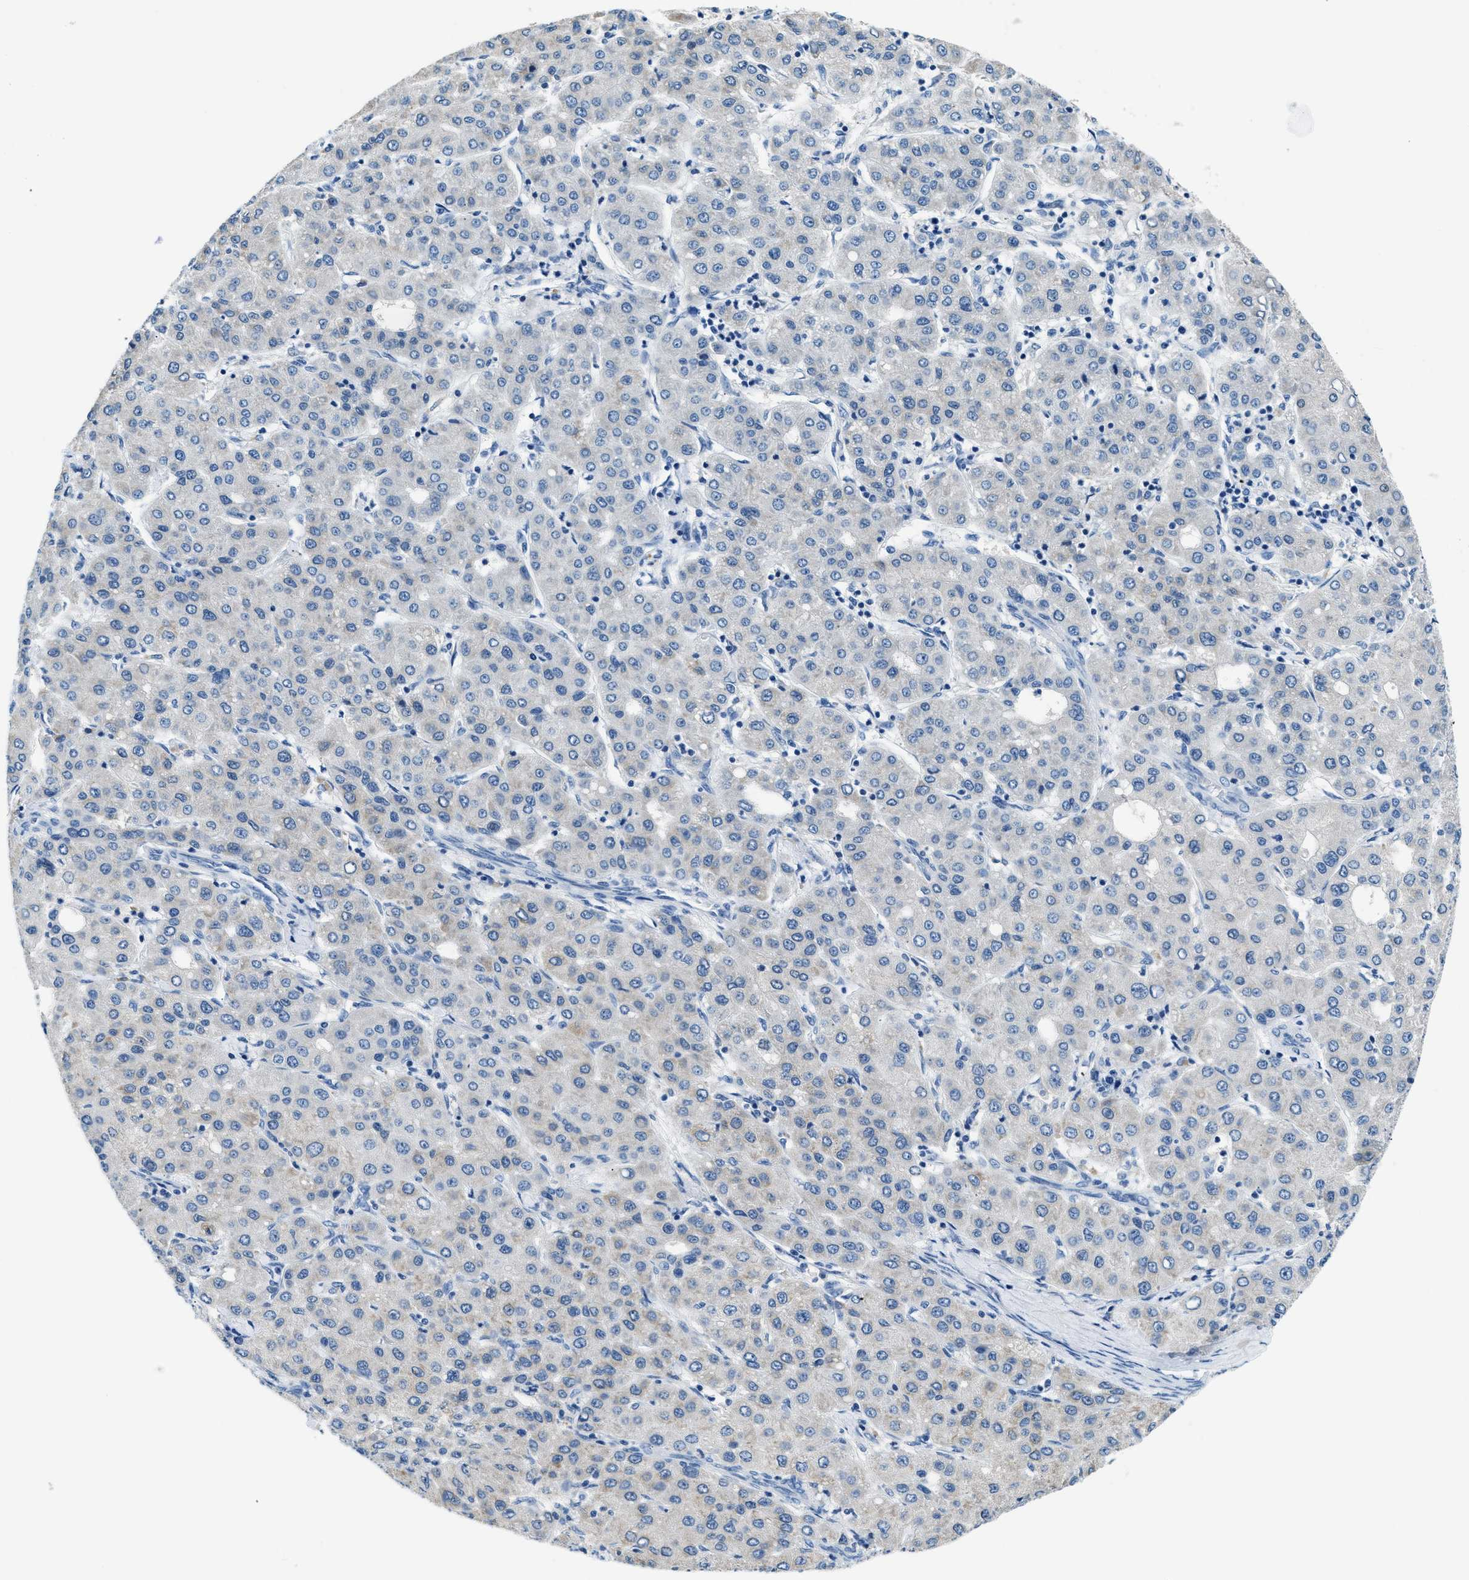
{"staining": {"intensity": "negative", "quantity": "none", "location": "none"}, "tissue": "liver cancer", "cell_type": "Tumor cells", "image_type": "cancer", "snomed": [{"axis": "morphology", "description": "Carcinoma, Hepatocellular, NOS"}, {"axis": "topography", "description": "Liver"}], "caption": "An immunohistochemistry (IHC) image of liver cancer is shown. There is no staining in tumor cells of liver cancer.", "gene": "CLDN18", "patient": {"sex": "male", "age": 65}}